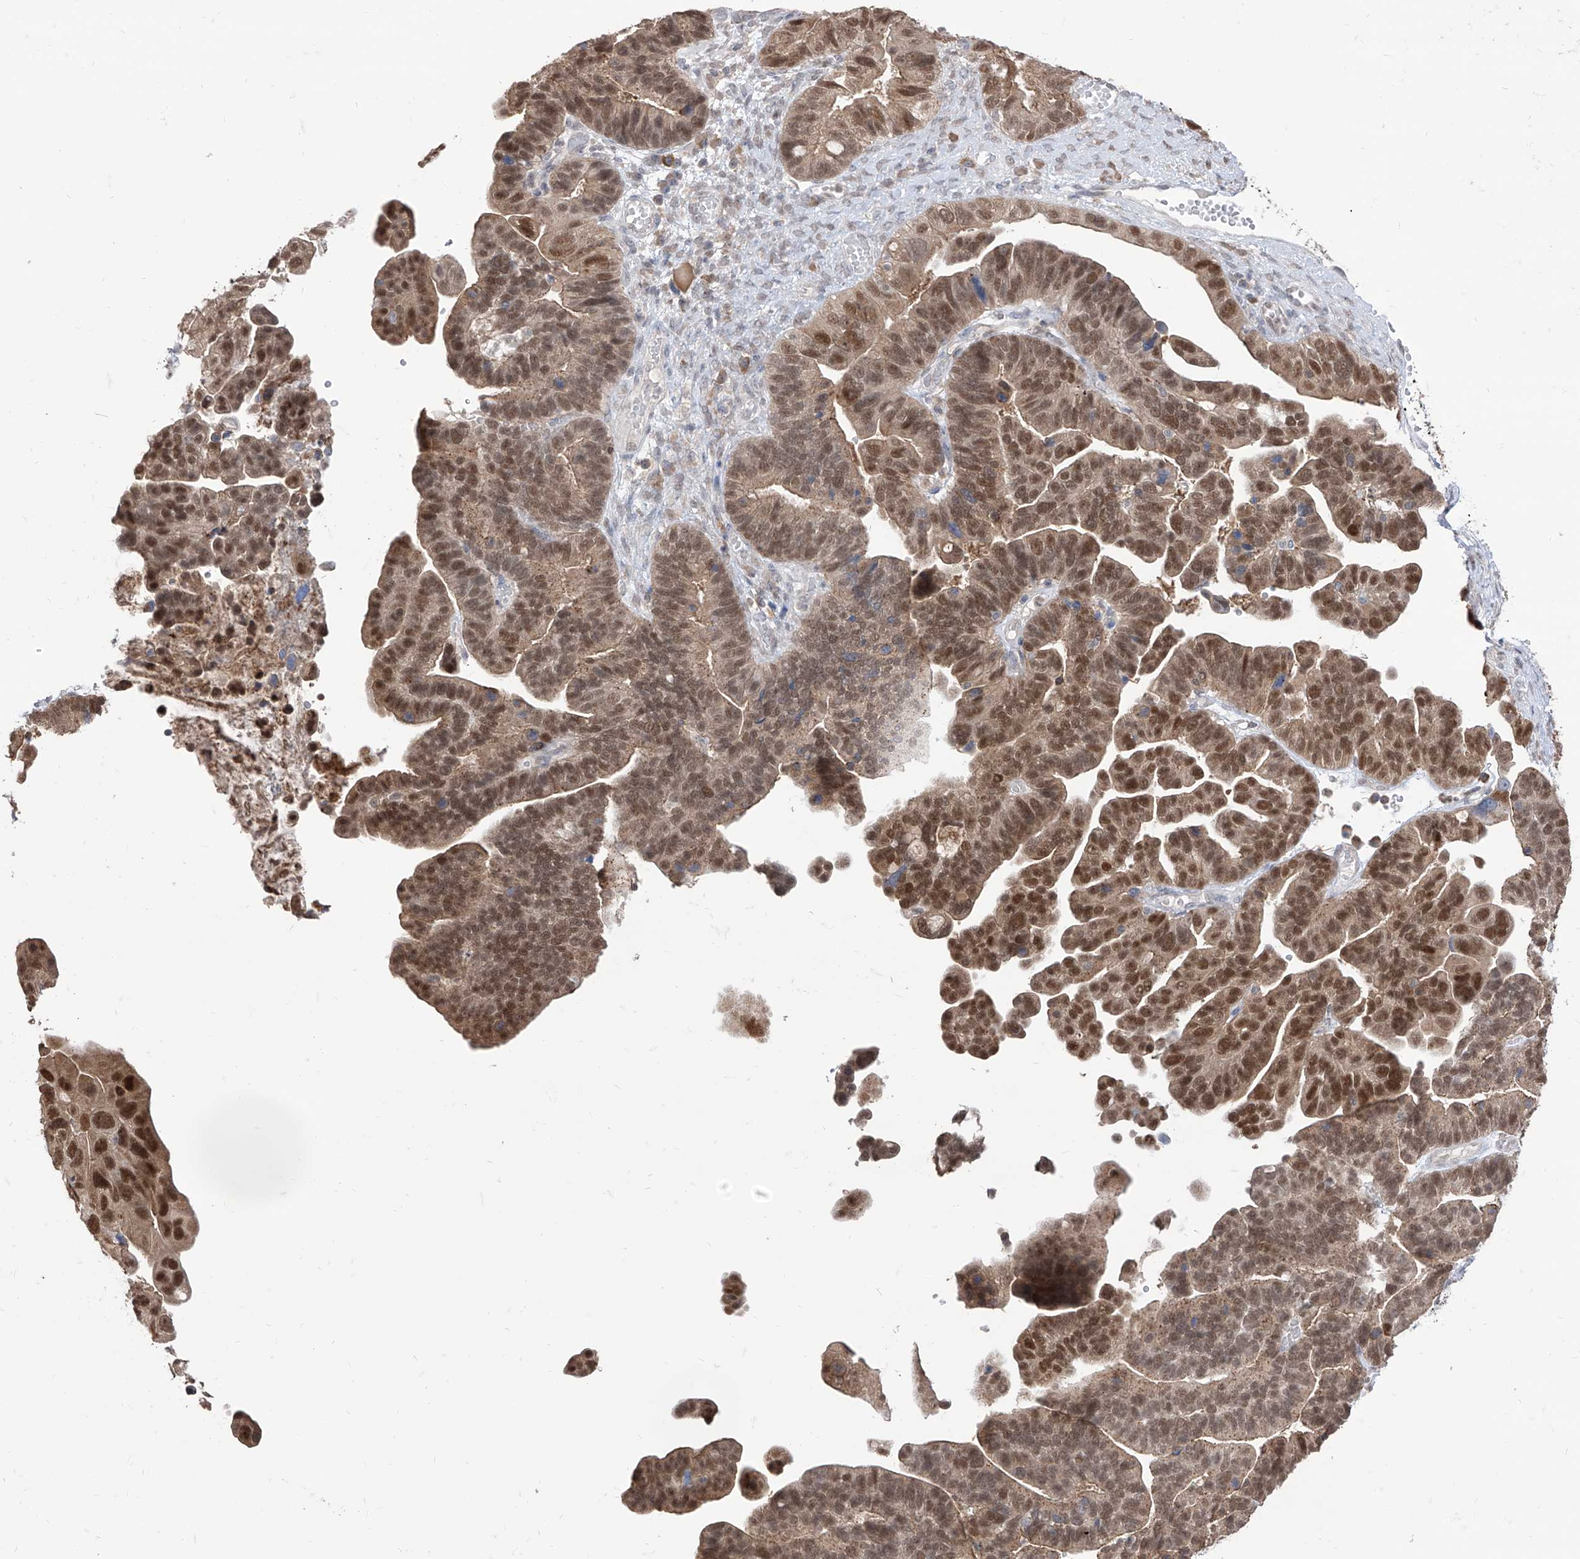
{"staining": {"intensity": "moderate", "quantity": ">75%", "location": "cytoplasmic/membranous,nuclear"}, "tissue": "ovarian cancer", "cell_type": "Tumor cells", "image_type": "cancer", "snomed": [{"axis": "morphology", "description": "Cystadenocarcinoma, serous, NOS"}, {"axis": "topography", "description": "Ovary"}], "caption": "The histopathology image shows immunohistochemical staining of ovarian cancer. There is moderate cytoplasmic/membranous and nuclear staining is identified in about >75% of tumor cells. The staining was performed using DAB (3,3'-diaminobenzidine) to visualize the protein expression in brown, while the nuclei were stained in blue with hematoxylin (Magnification: 20x).", "gene": "BROX", "patient": {"sex": "female", "age": 56}}